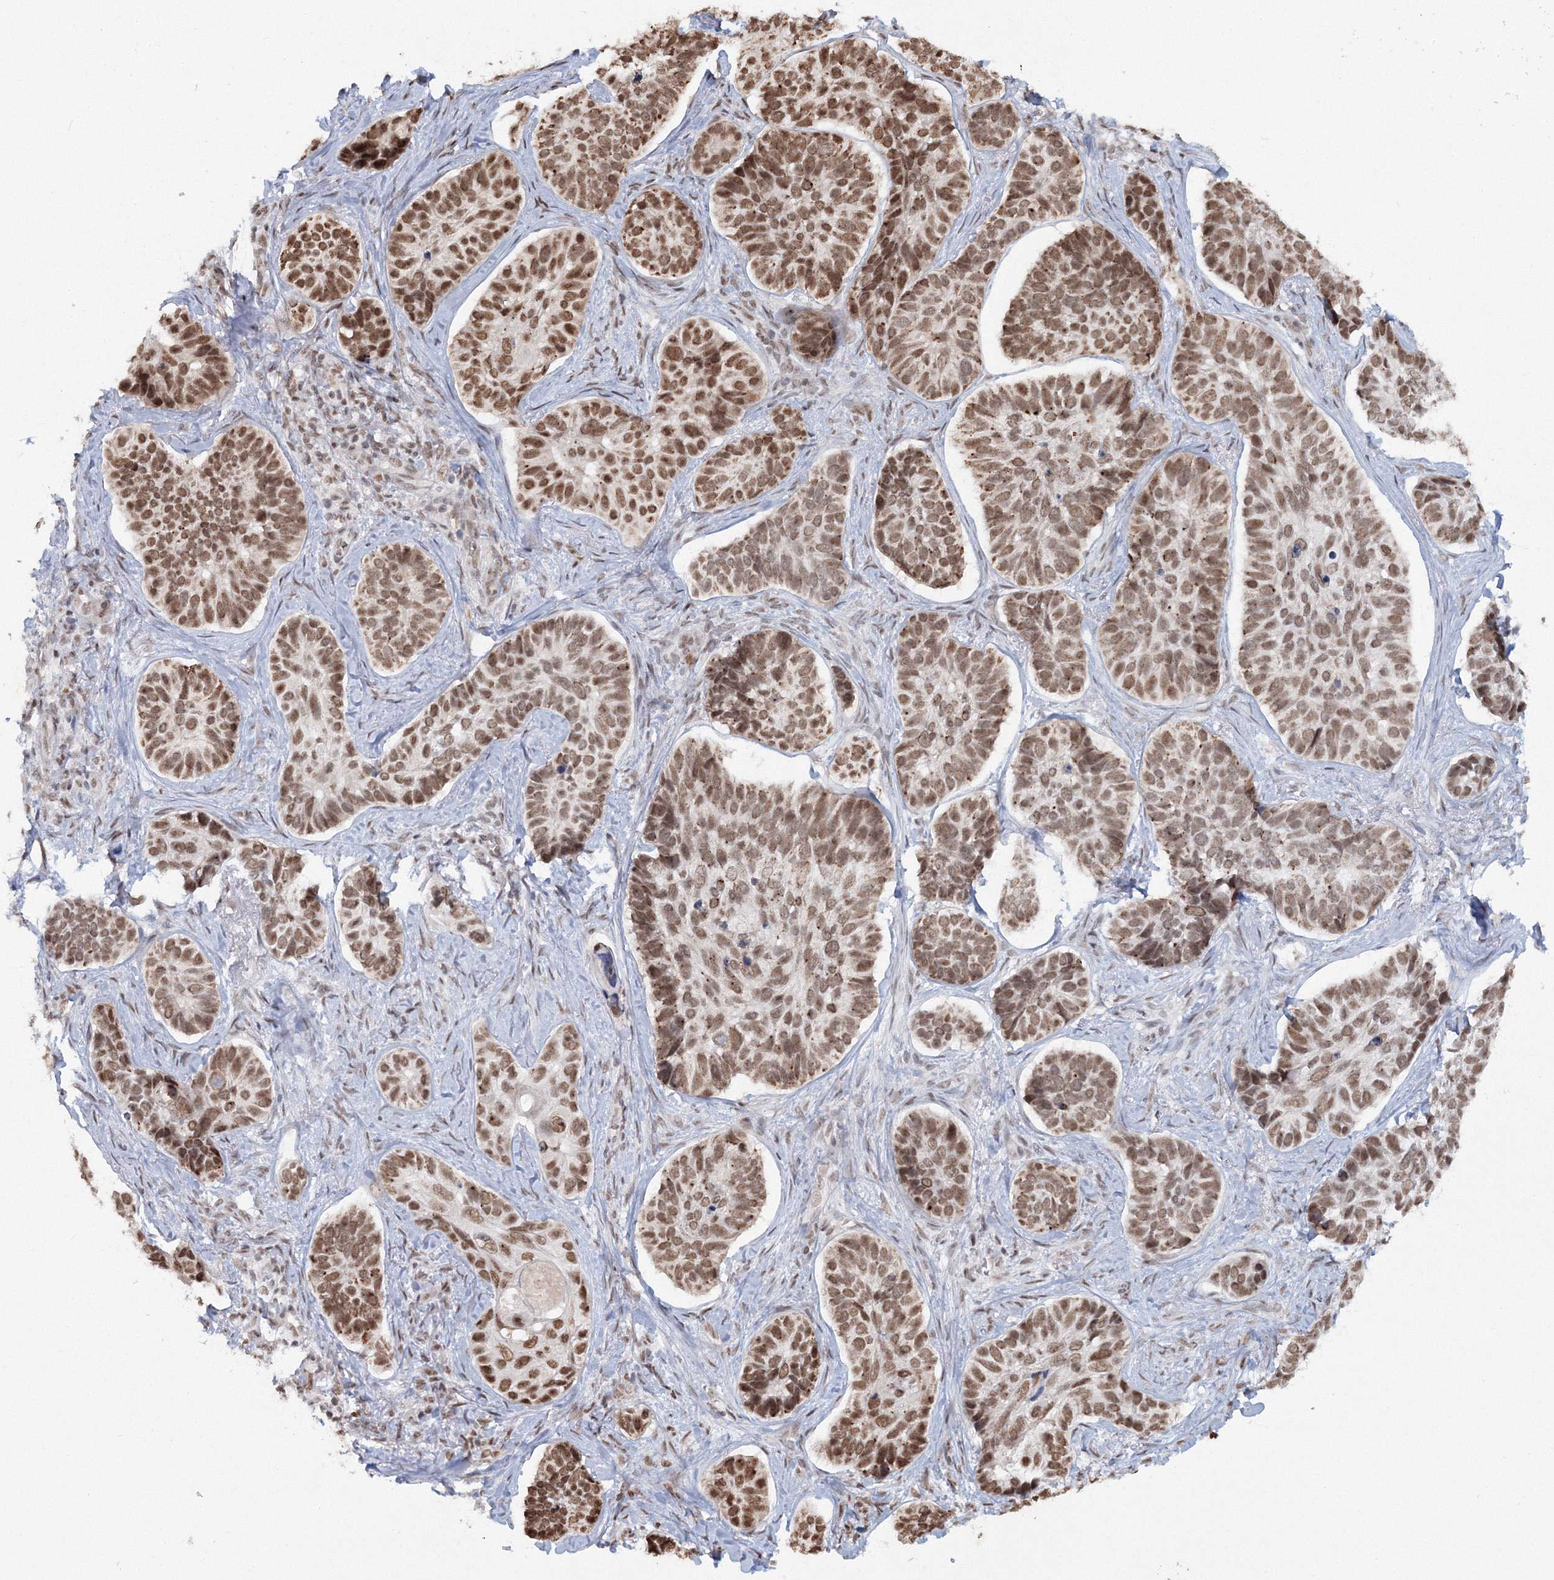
{"staining": {"intensity": "moderate", "quantity": ">75%", "location": "nuclear"}, "tissue": "skin cancer", "cell_type": "Tumor cells", "image_type": "cancer", "snomed": [{"axis": "morphology", "description": "Basal cell carcinoma"}, {"axis": "topography", "description": "Skin"}], "caption": "IHC micrograph of human basal cell carcinoma (skin) stained for a protein (brown), which exhibits medium levels of moderate nuclear staining in about >75% of tumor cells.", "gene": "C3orf33", "patient": {"sex": "male", "age": 62}}